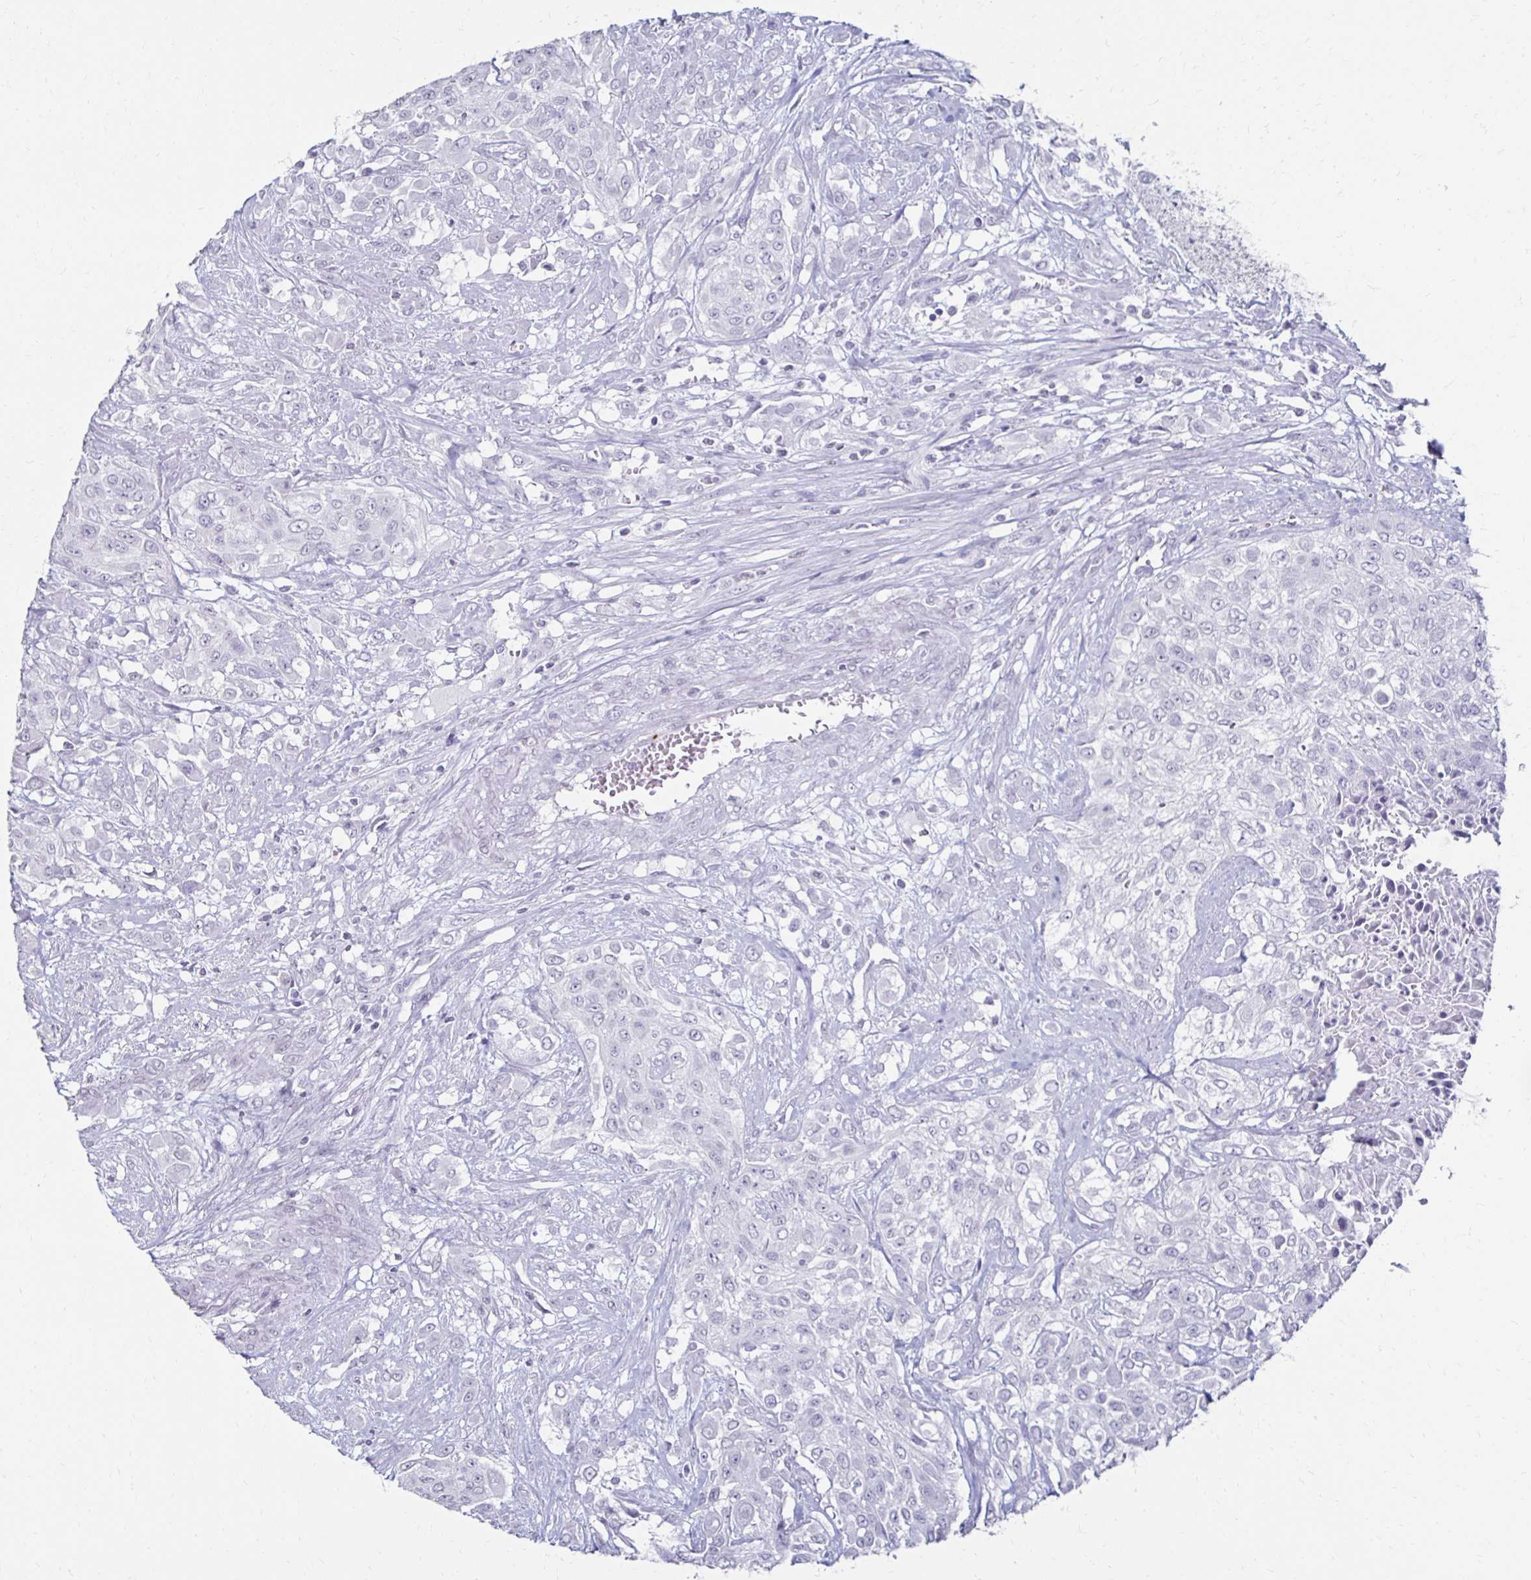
{"staining": {"intensity": "negative", "quantity": "none", "location": "none"}, "tissue": "urothelial cancer", "cell_type": "Tumor cells", "image_type": "cancer", "snomed": [{"axis": "morphology", "description": "Urothelial carcinoma, High grade"}, {"axis": "topography", "description": "Urinary bladder"}], "caption": "IHC of human urothelial carcinoma (high-grade) exhibits no staining in tumor cells.", "gene": "TOMM34", "patient": {"sex": "male", "age": 57}}